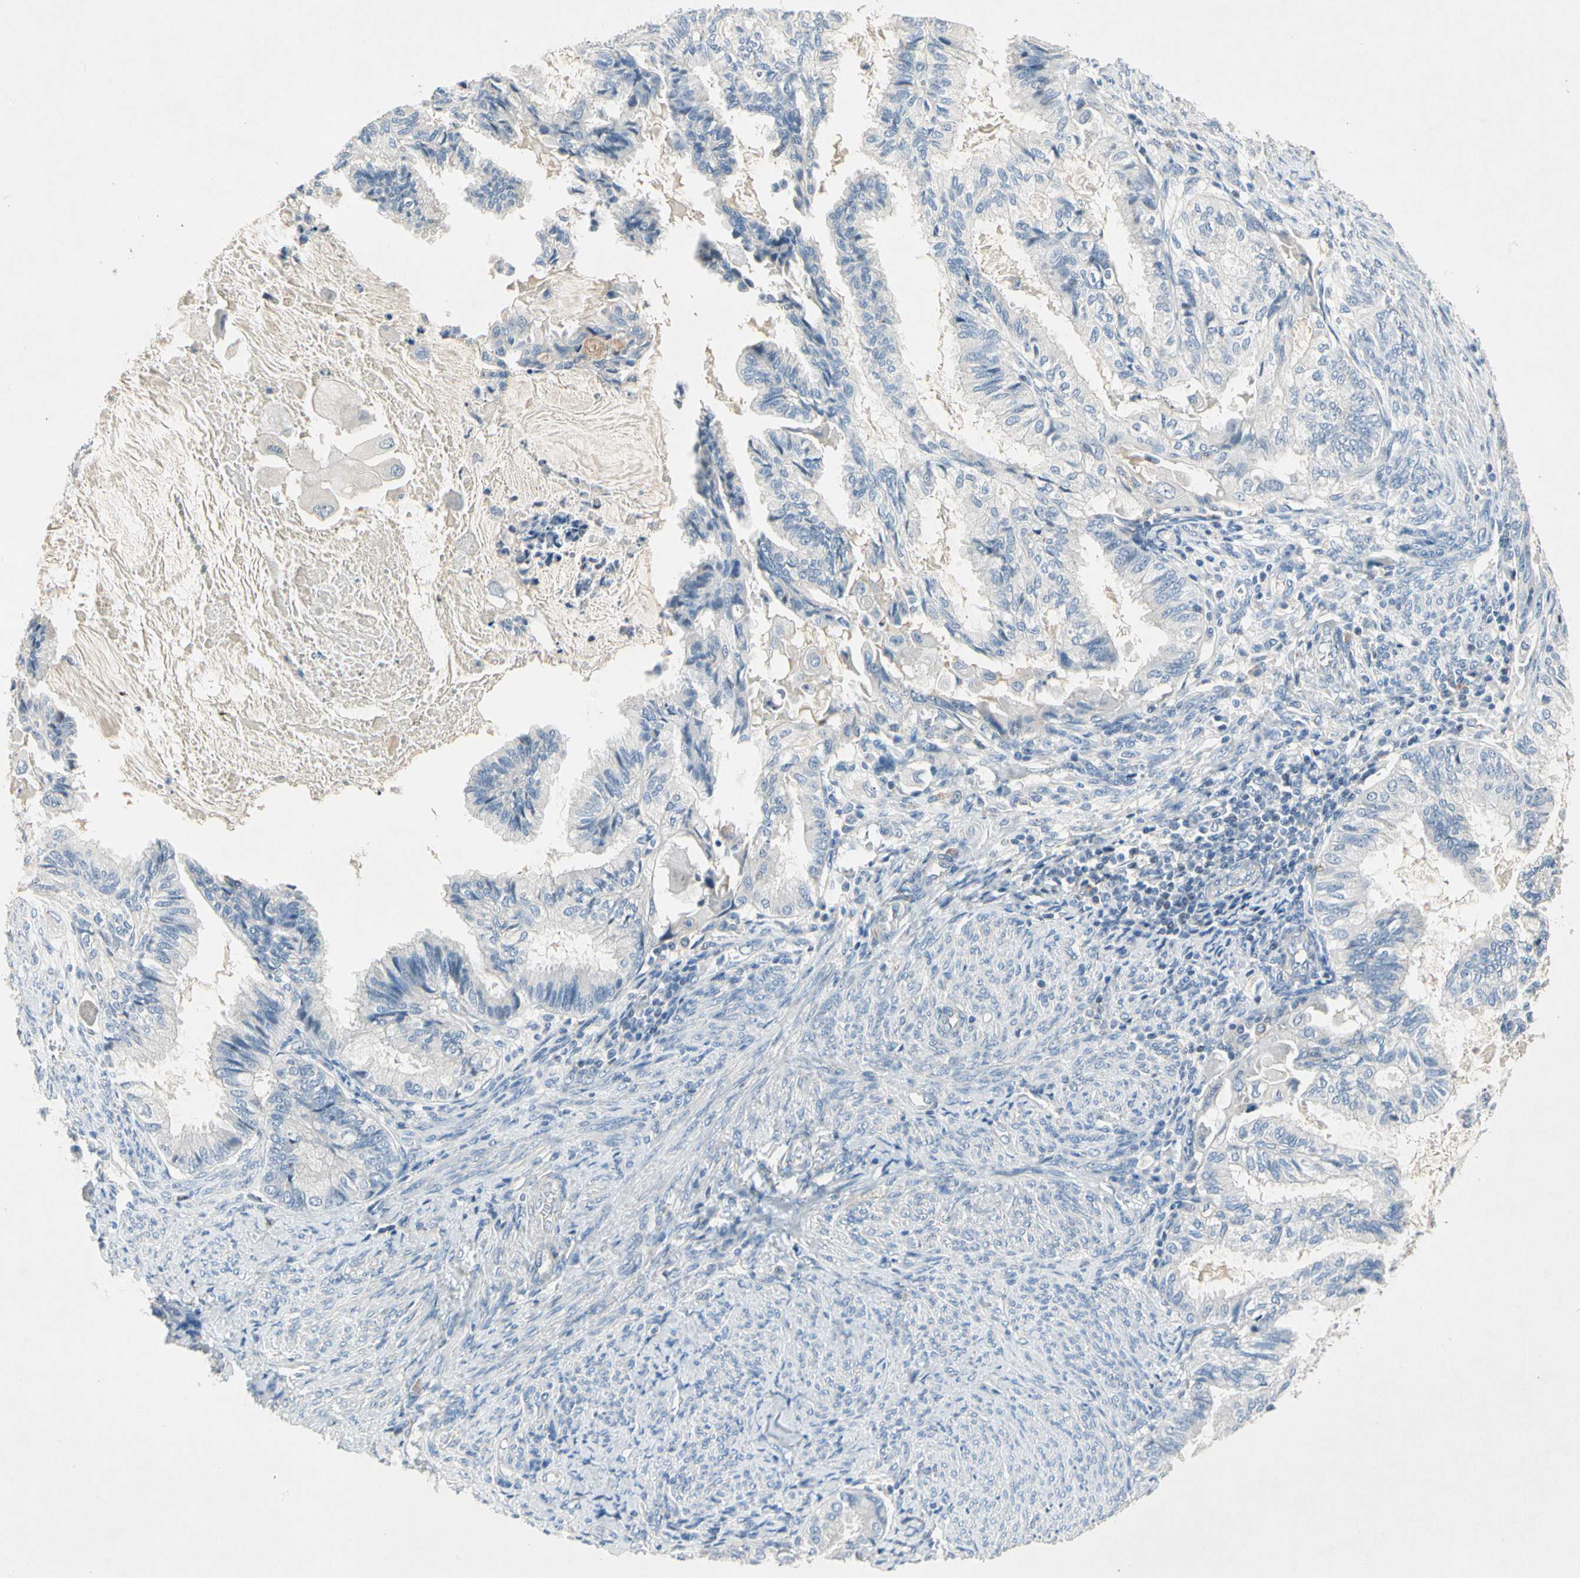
{"staining": {"intensity": "negative", "quantity": "none", "location": "none"}, "tissue": "cervical cancer", "cell_type": "Tumor cells", "image_type": "cancer", "snomed": [{"axis": "morphology", "description": "Normal tissue, NOS"}, {"axis": "morphology", "description": "Adenocarcinoma, NOS"}, {"axis": "topography", "description": "Cervix"}, {"axis": "topography", "description": "Endometrium"}], "caption": "High power microscopy histopathology image of an immunohistochemistry histopathology image of cervical cancer, revealing no significant positivity in tumor cells.", "gene": "GAS6", "patient": {"sex": "female", "age": 86}}